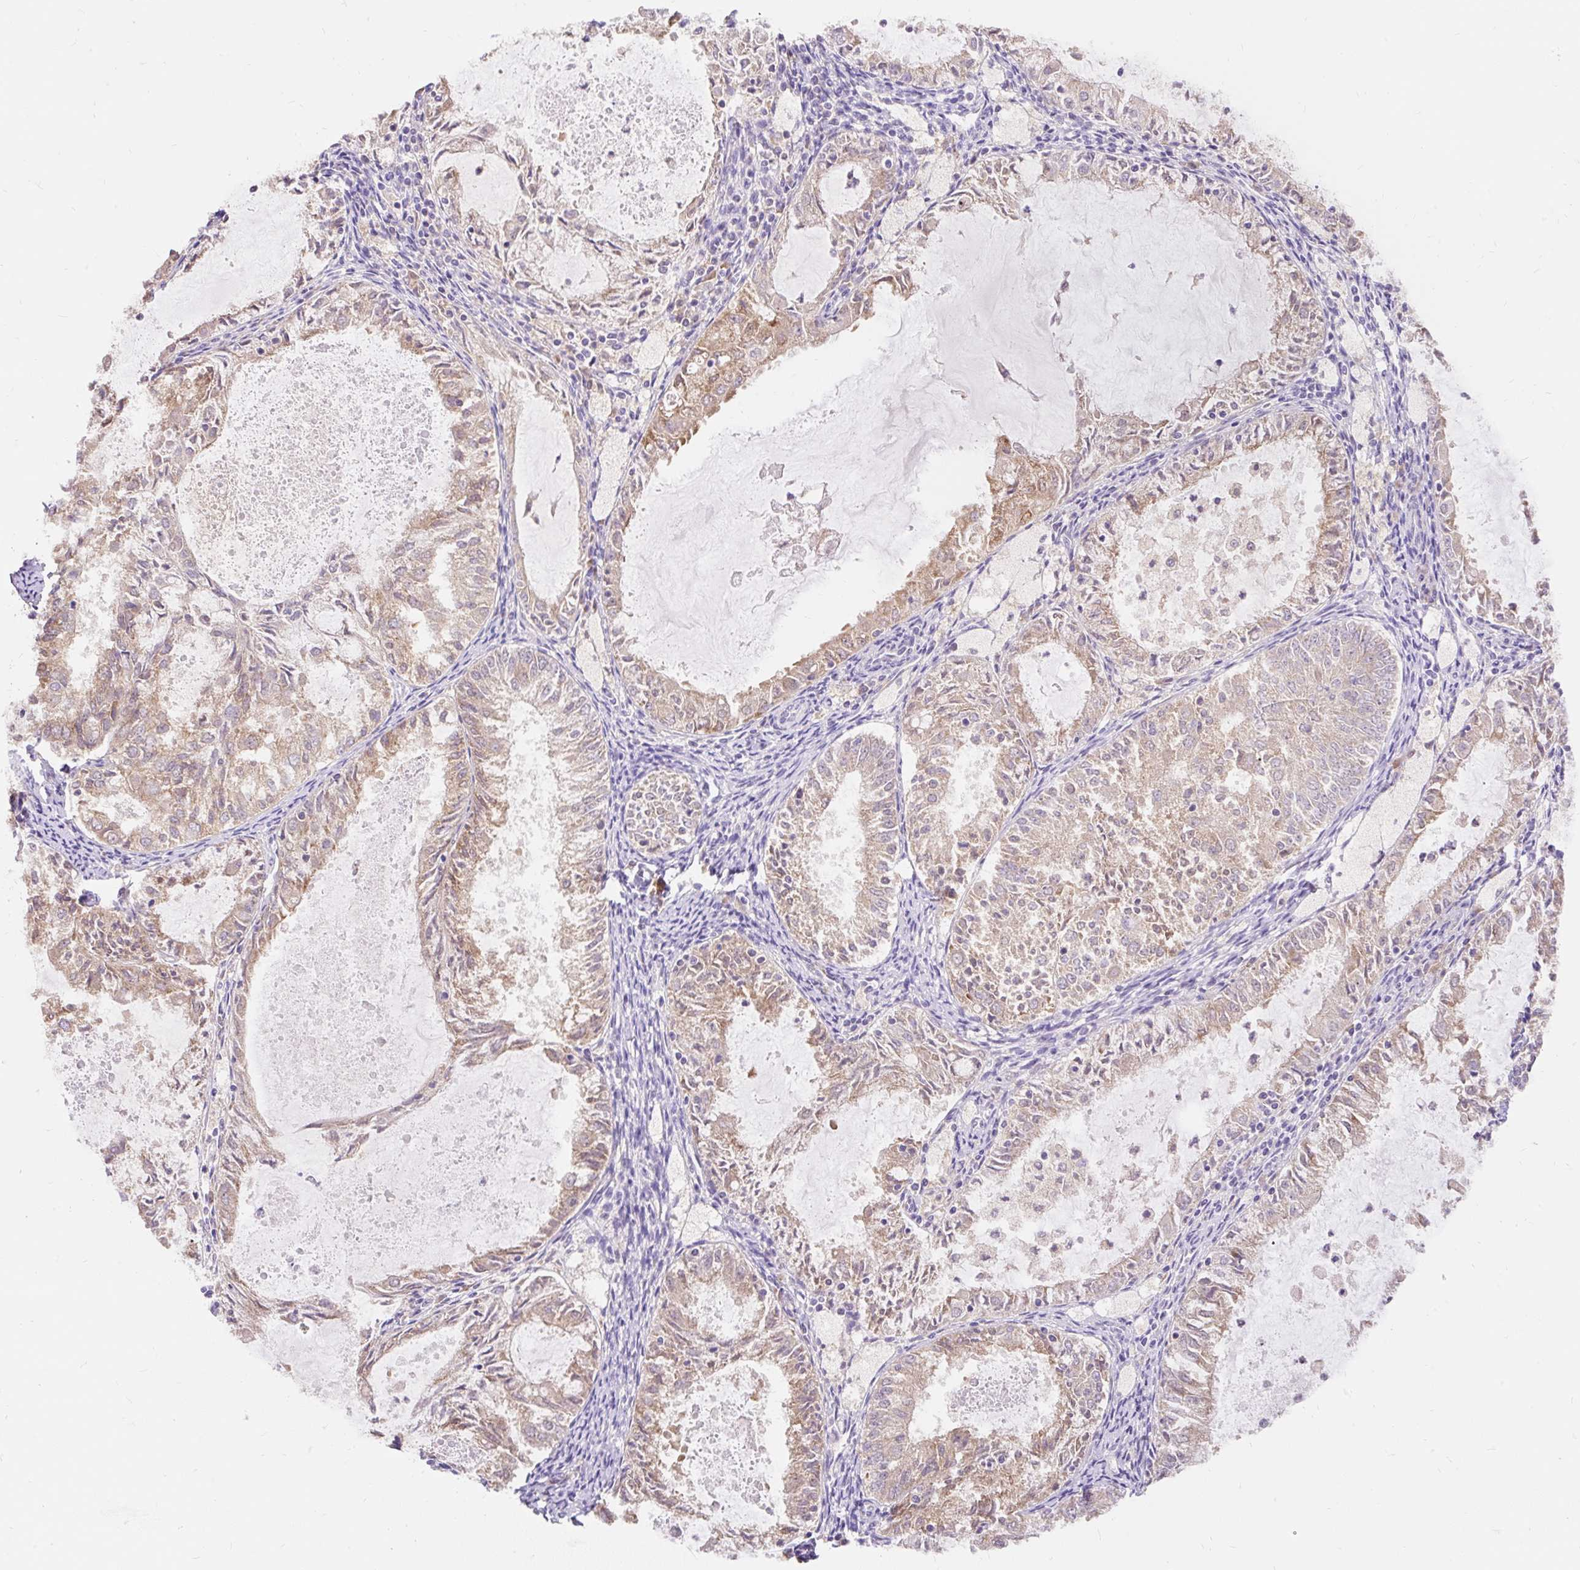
{"staining": {"intensity": "weak", "quantity": "25%-75%", "location": "cytoplasmic/membranous"}, "tissue": "endometrial cancer", "cell_type": "Tumor cells", "image_type": "cancer", "snomed": [{"axis": "morphology", "description": "Adenocarcinoma, NOS"}, {"axis": "topography", "description": "Endometrium"}], "caption": "Protein staining of adenocarcinoma (endometrial) tissue demonstrates weak cytoplasmic/membranous positivity in about 25%-75% of tumor cells.", "gene": "SEC63", "patient": {"sex": "female", "age": 57}}